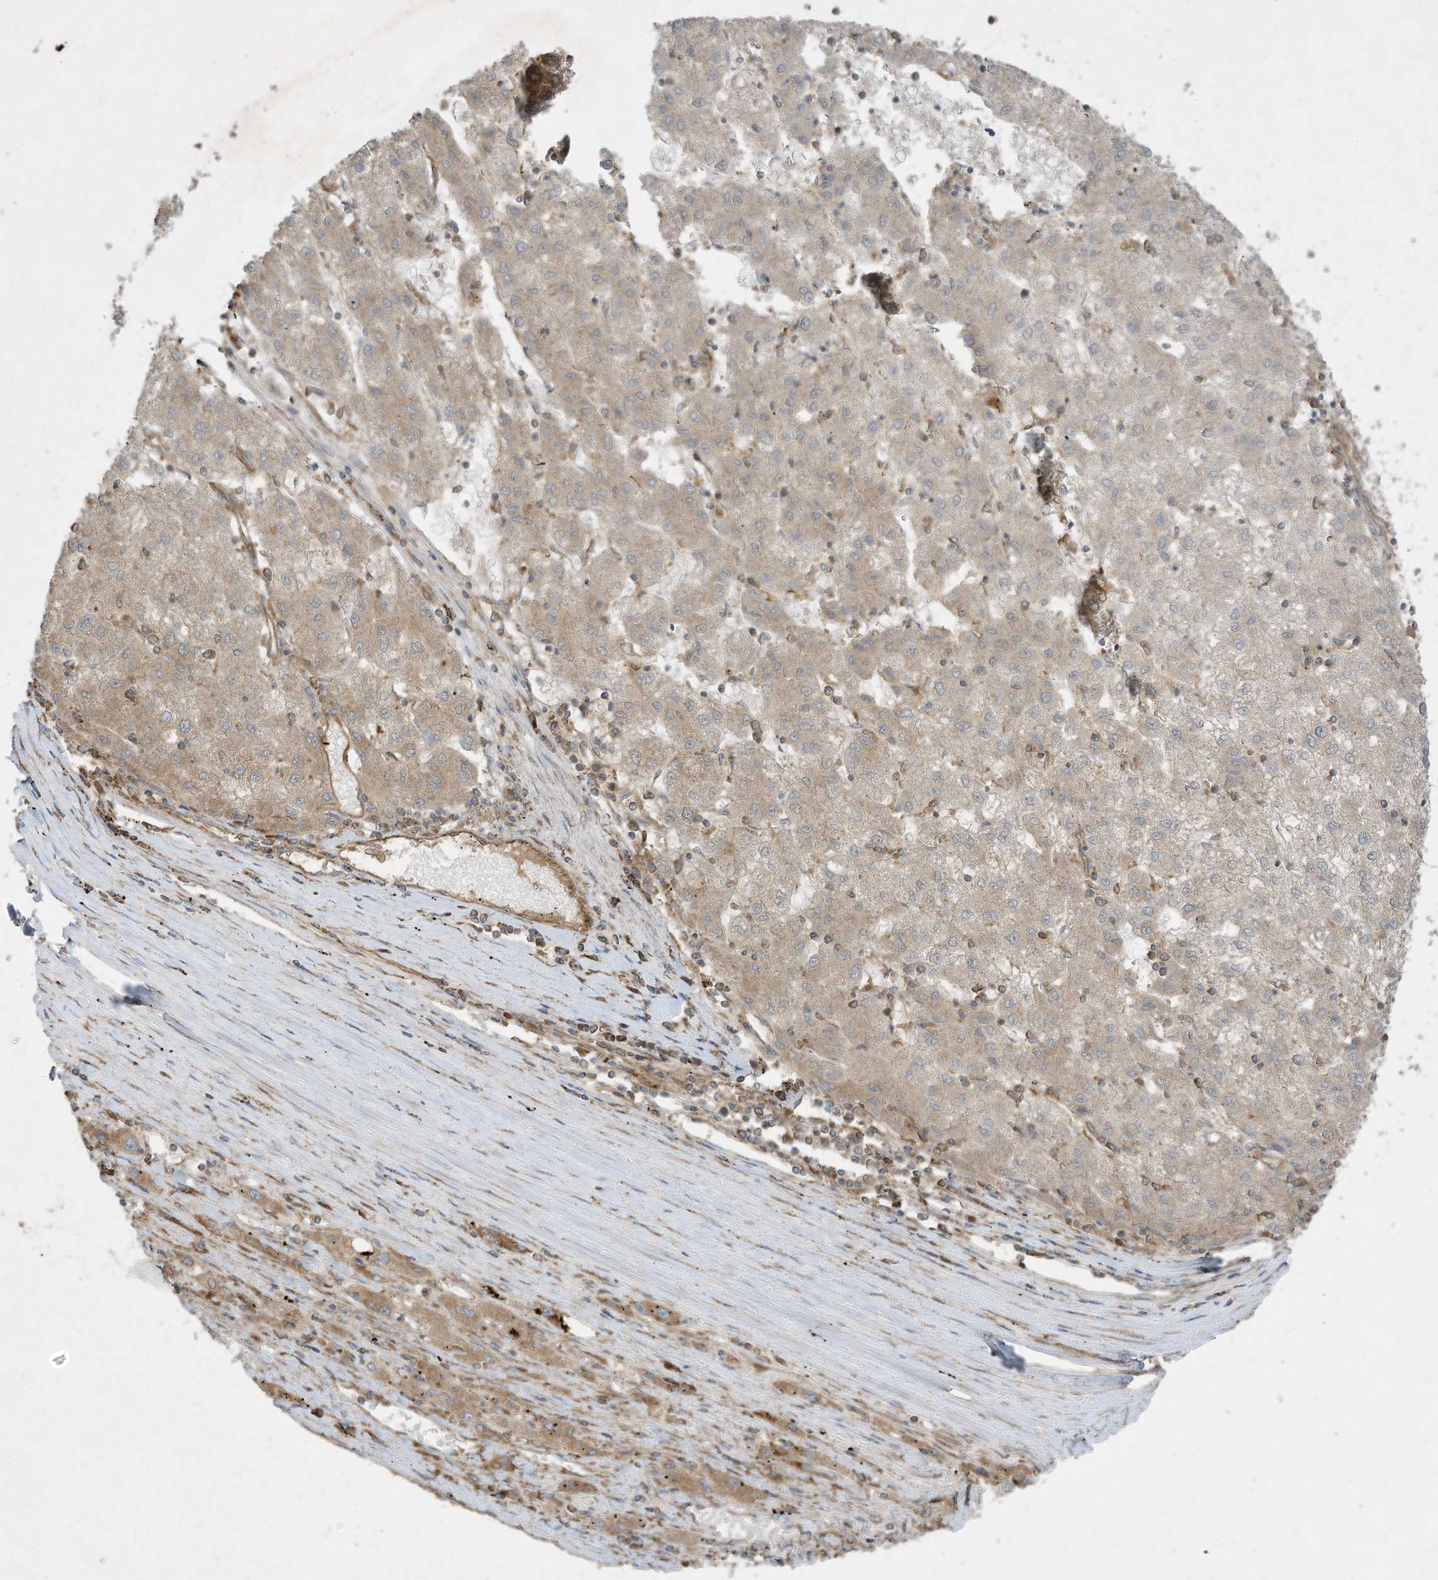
{"staining": {"intensity": "weak", "quantity": "25%-75%", "location": "cytoplasmic/membranous"}, "tissue": "liver cancer", "cell_type": "Tumor cells", "image_type": "cancer", "snomed": [{"axis": "morphology", "description": "Carcinoma, Hepatocellular, NOS"}, {"axis": "topography", "description": "Liver"}], "caption": "A brown stain shows weak cytoplasmic/membranous positivity of a protein in human liver cancer tumor cells.", "gene": "SYNJ2", "patient": {"sex": "male", "age": 72}}